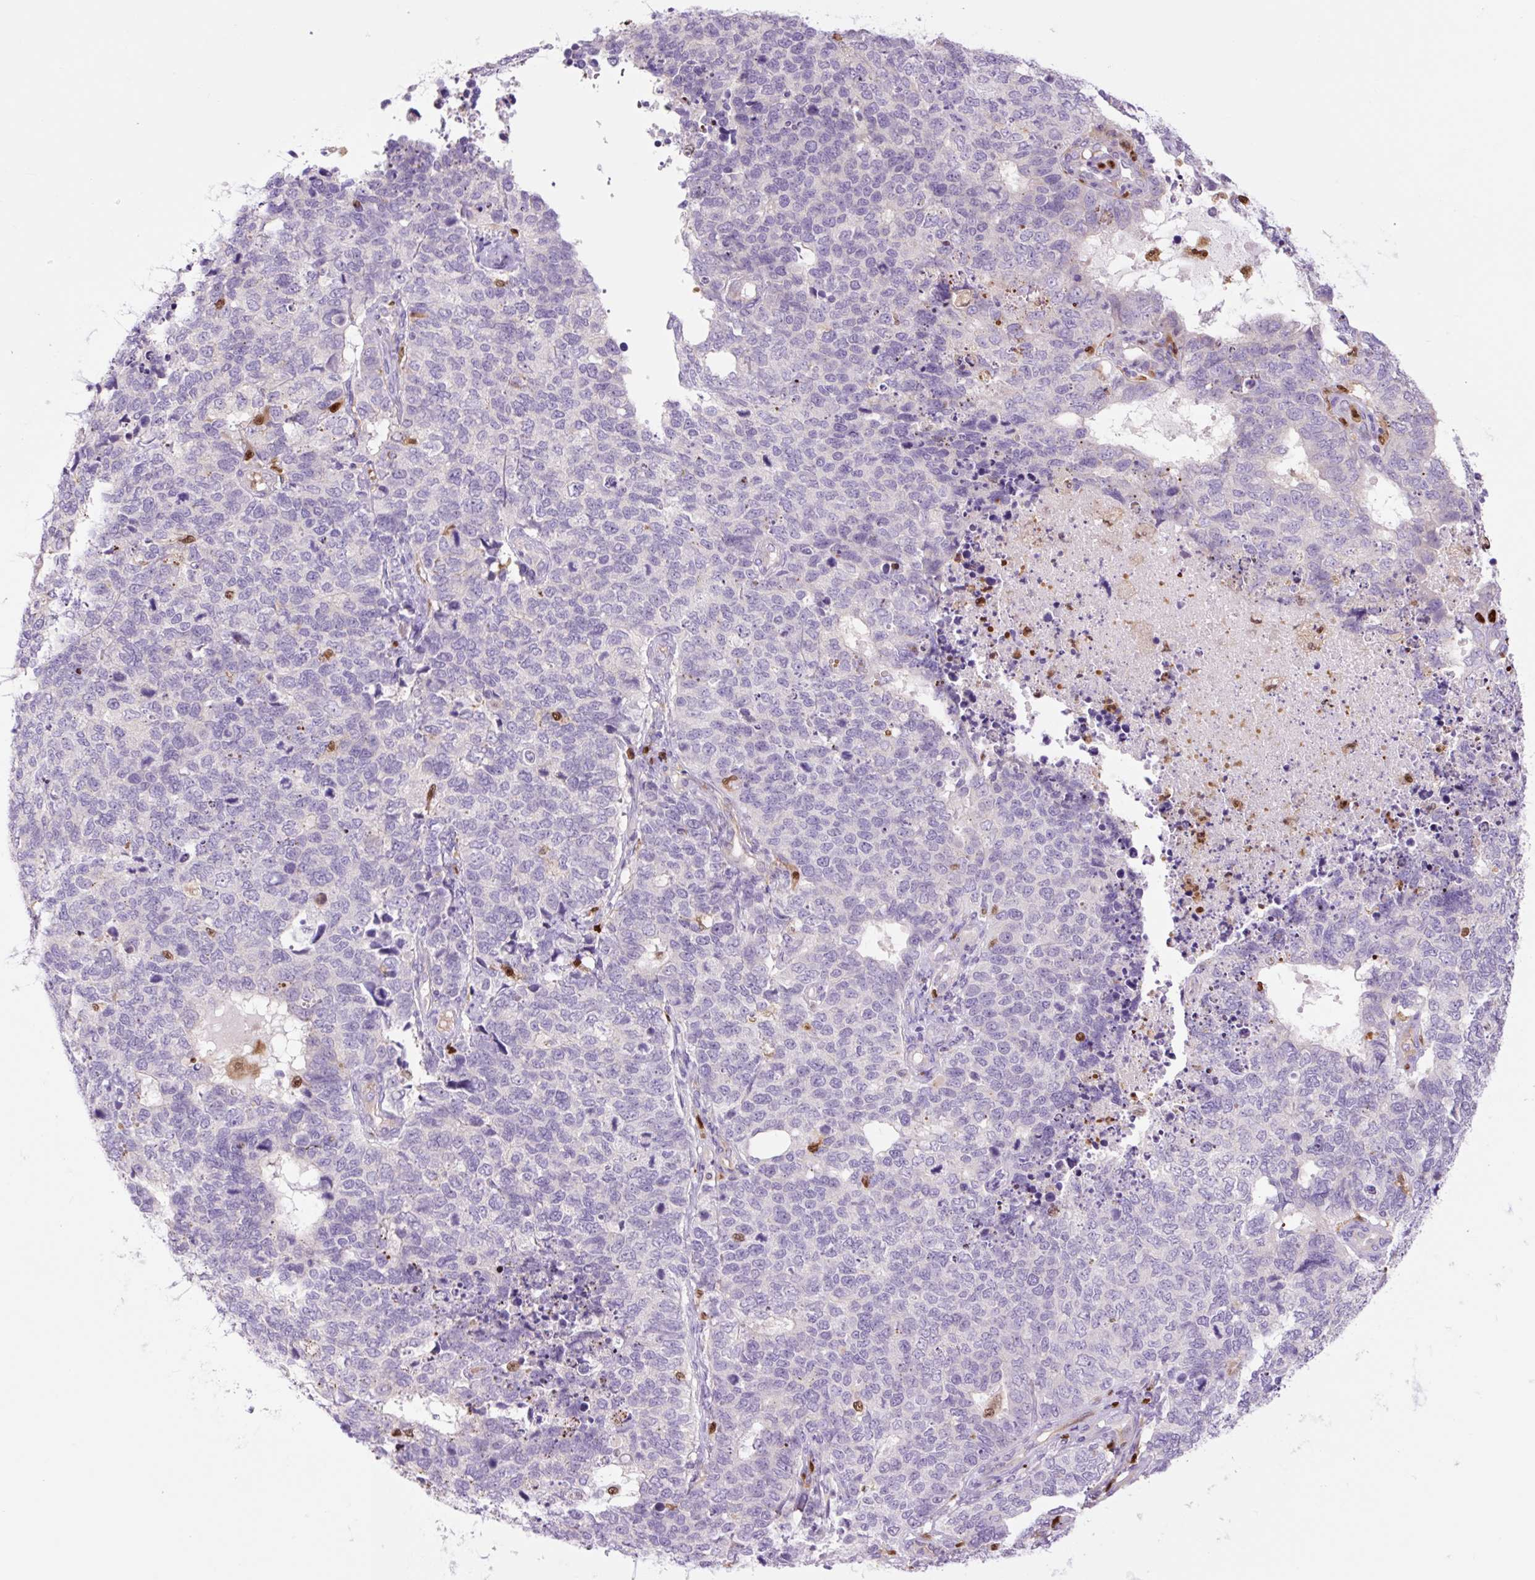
{"staining": {"intensity": "negative", "quantity": "none", "location": "none"}, "tissue": "cervical cancer", "cell_type": "Tumor cells", "image_type": "cancer", "snomed": [{"axis": "morphology", "description": "Squamous cell carcinoma, NOS"}, {"axis": "topography", "description": "Cervix"}], "caption": "Tumor cells are negative for brown protein staining in cervical cancer (squamous cell carcinoma).", "gene": "SPI1", "patient": {"sex": "female", "age": 63}}